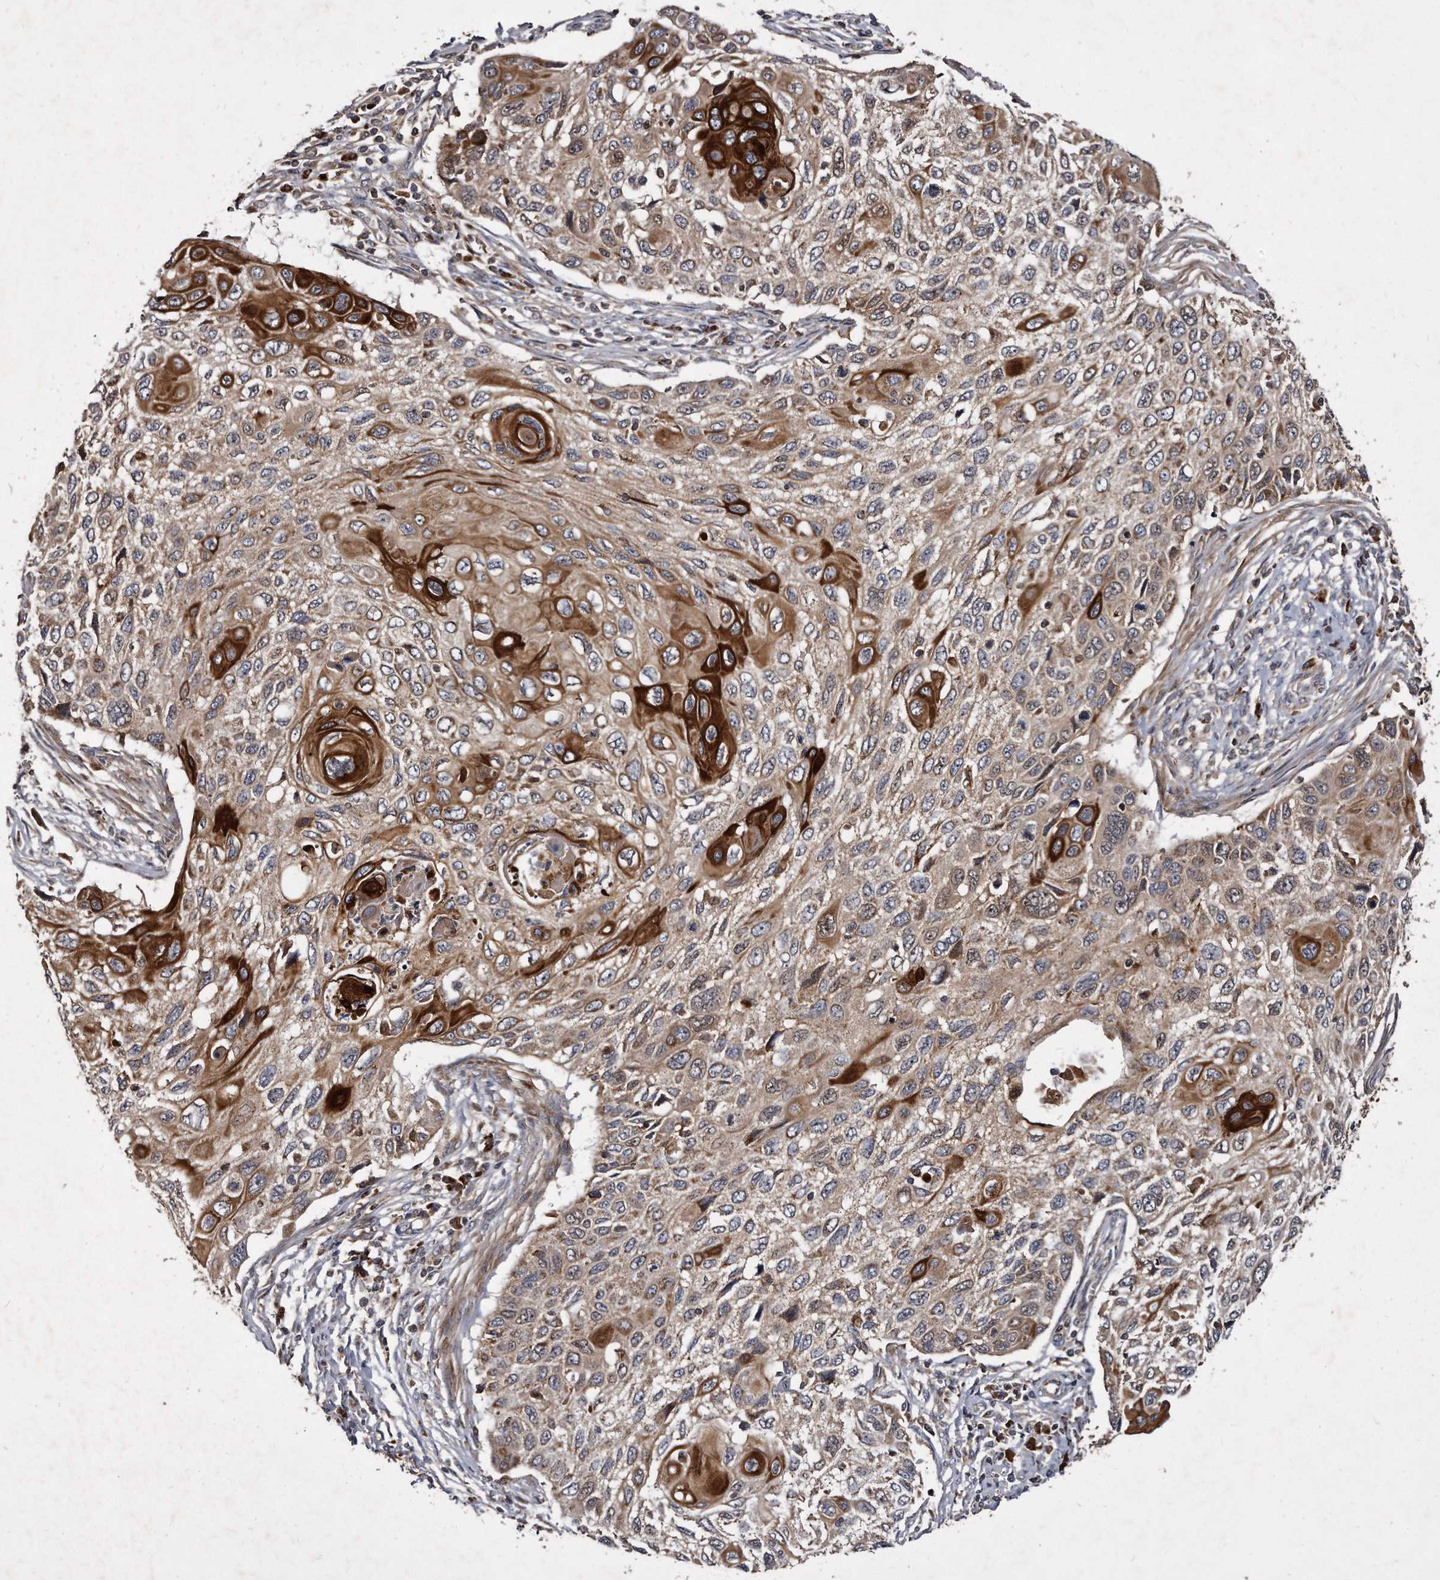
{"staining": {"intensity": "strong", "quantity": "25%-75%", "location": "cytoplasmic/membranous"}, "tissue": "cervical cancer", "cell_type": "Tumor cells", "image_type": "cancer", "snomed": [{"axis": "morphology", "description": "Squamous cell carcinoma, NOS"}, {"axis": "topography", "description": "Cervix"}], "caption": "Cervical squamous cell carcinoma was stained to show a protein in brown. There is high levels of strong cytoplasmic/membranous expression in about 25%-75% of tumor cells. (Brightfield microscopy of DAB IHC at high magnification).", "gene": "FAM136A", "patient": {"sex": "female", "age": 70}}